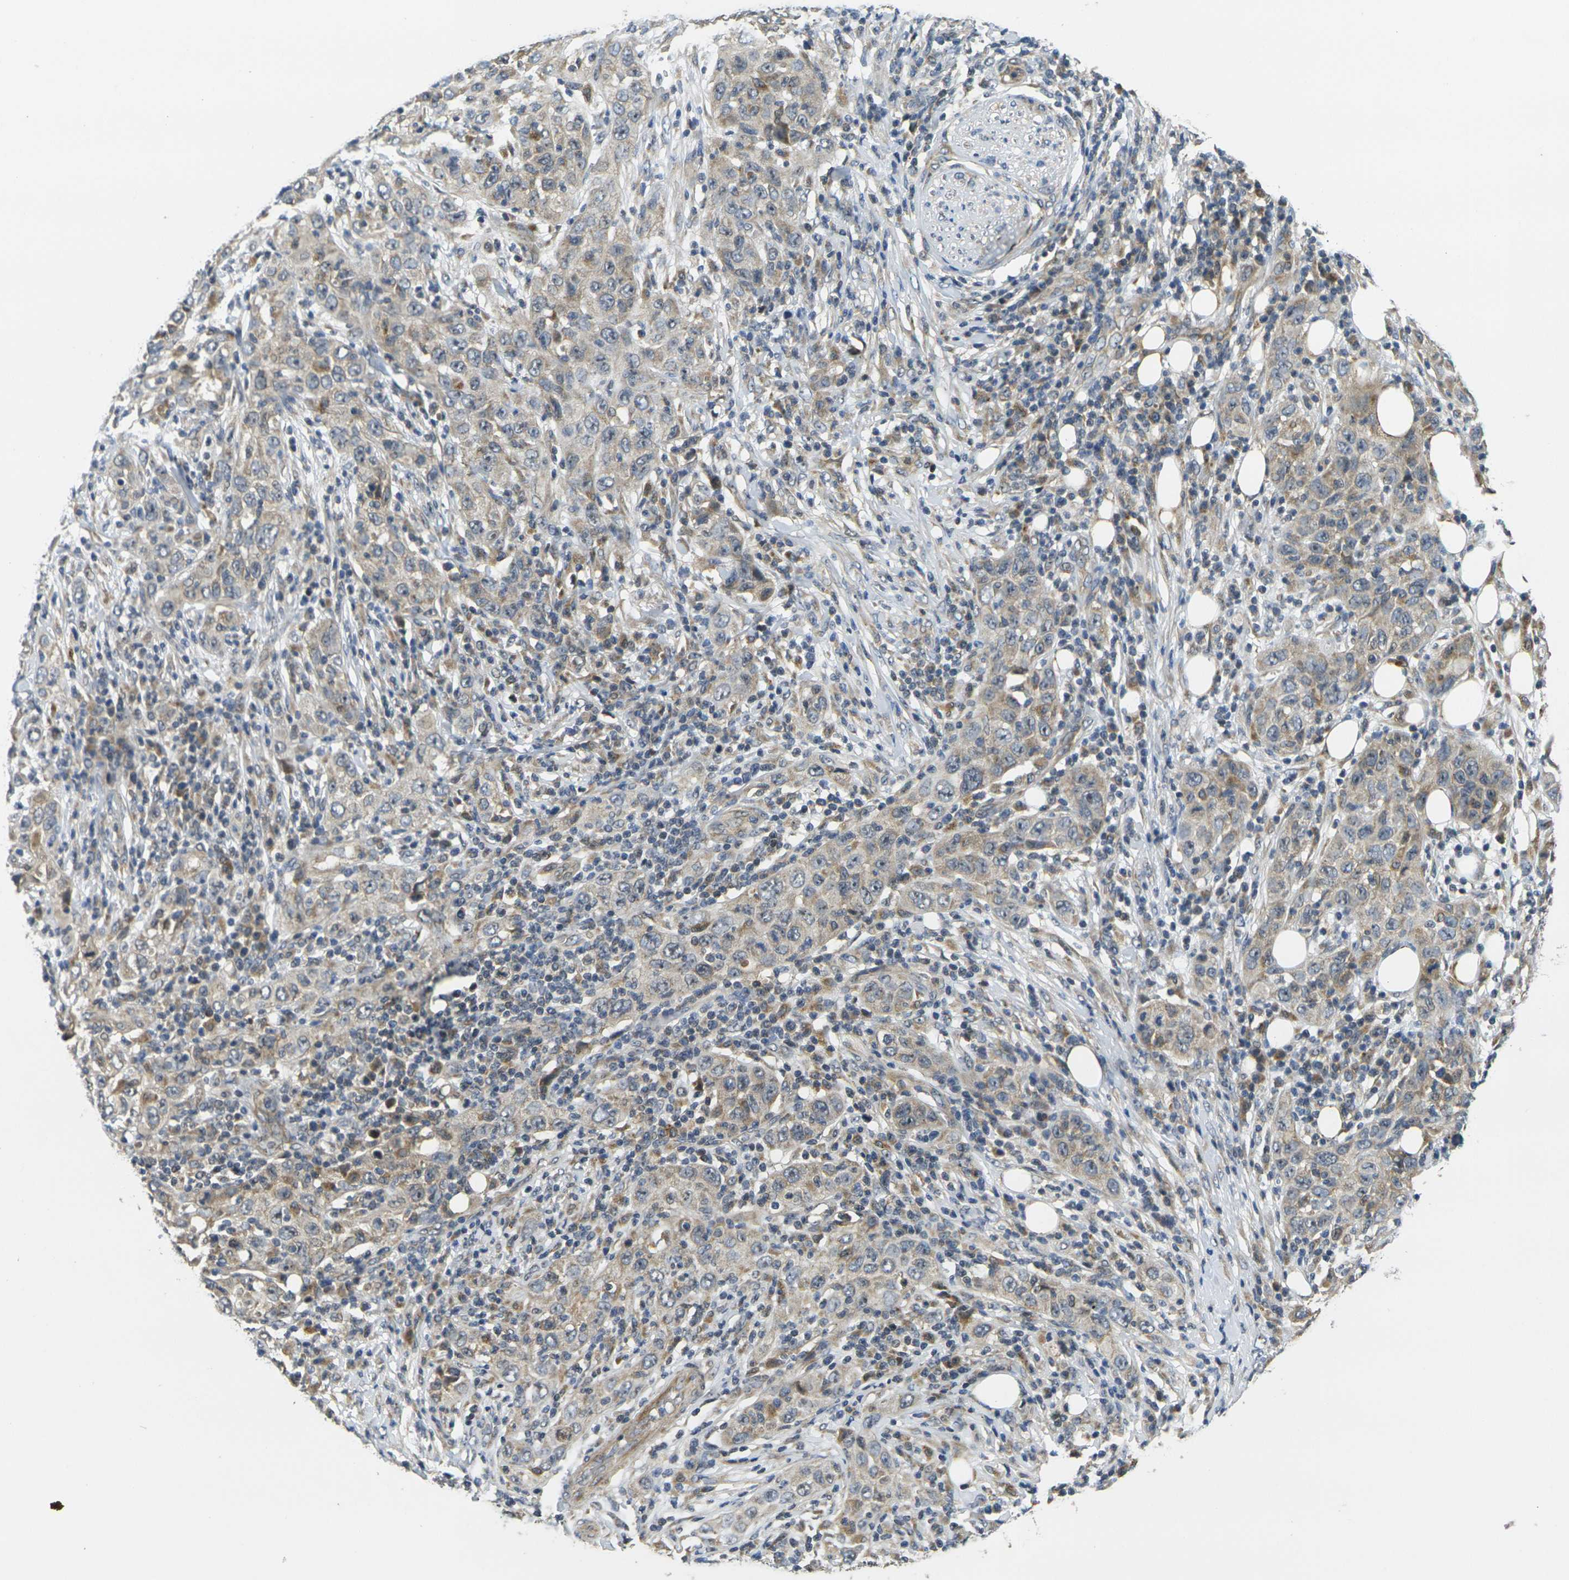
{"staining": {"intensity": "weak", "quantity": ">75%", "location": "cytoplasmic/membranous"}, "tissue": "skin cancer", "cell_type": "Tumor cells", "image_type": "cancer", "snomed": [{"axis": "morphology", "description": "Squamous cell carcinoma, NOS"}, {"axis": "topography", "description": "Skin"}], "caption": "Skin squamous cell carcinoma tissue displays weak cytoplasmic/membranous staining in approximately >75% of tumor cells", "gene": "MINAR2", "patient": {"sex": "female", "age": 88}}